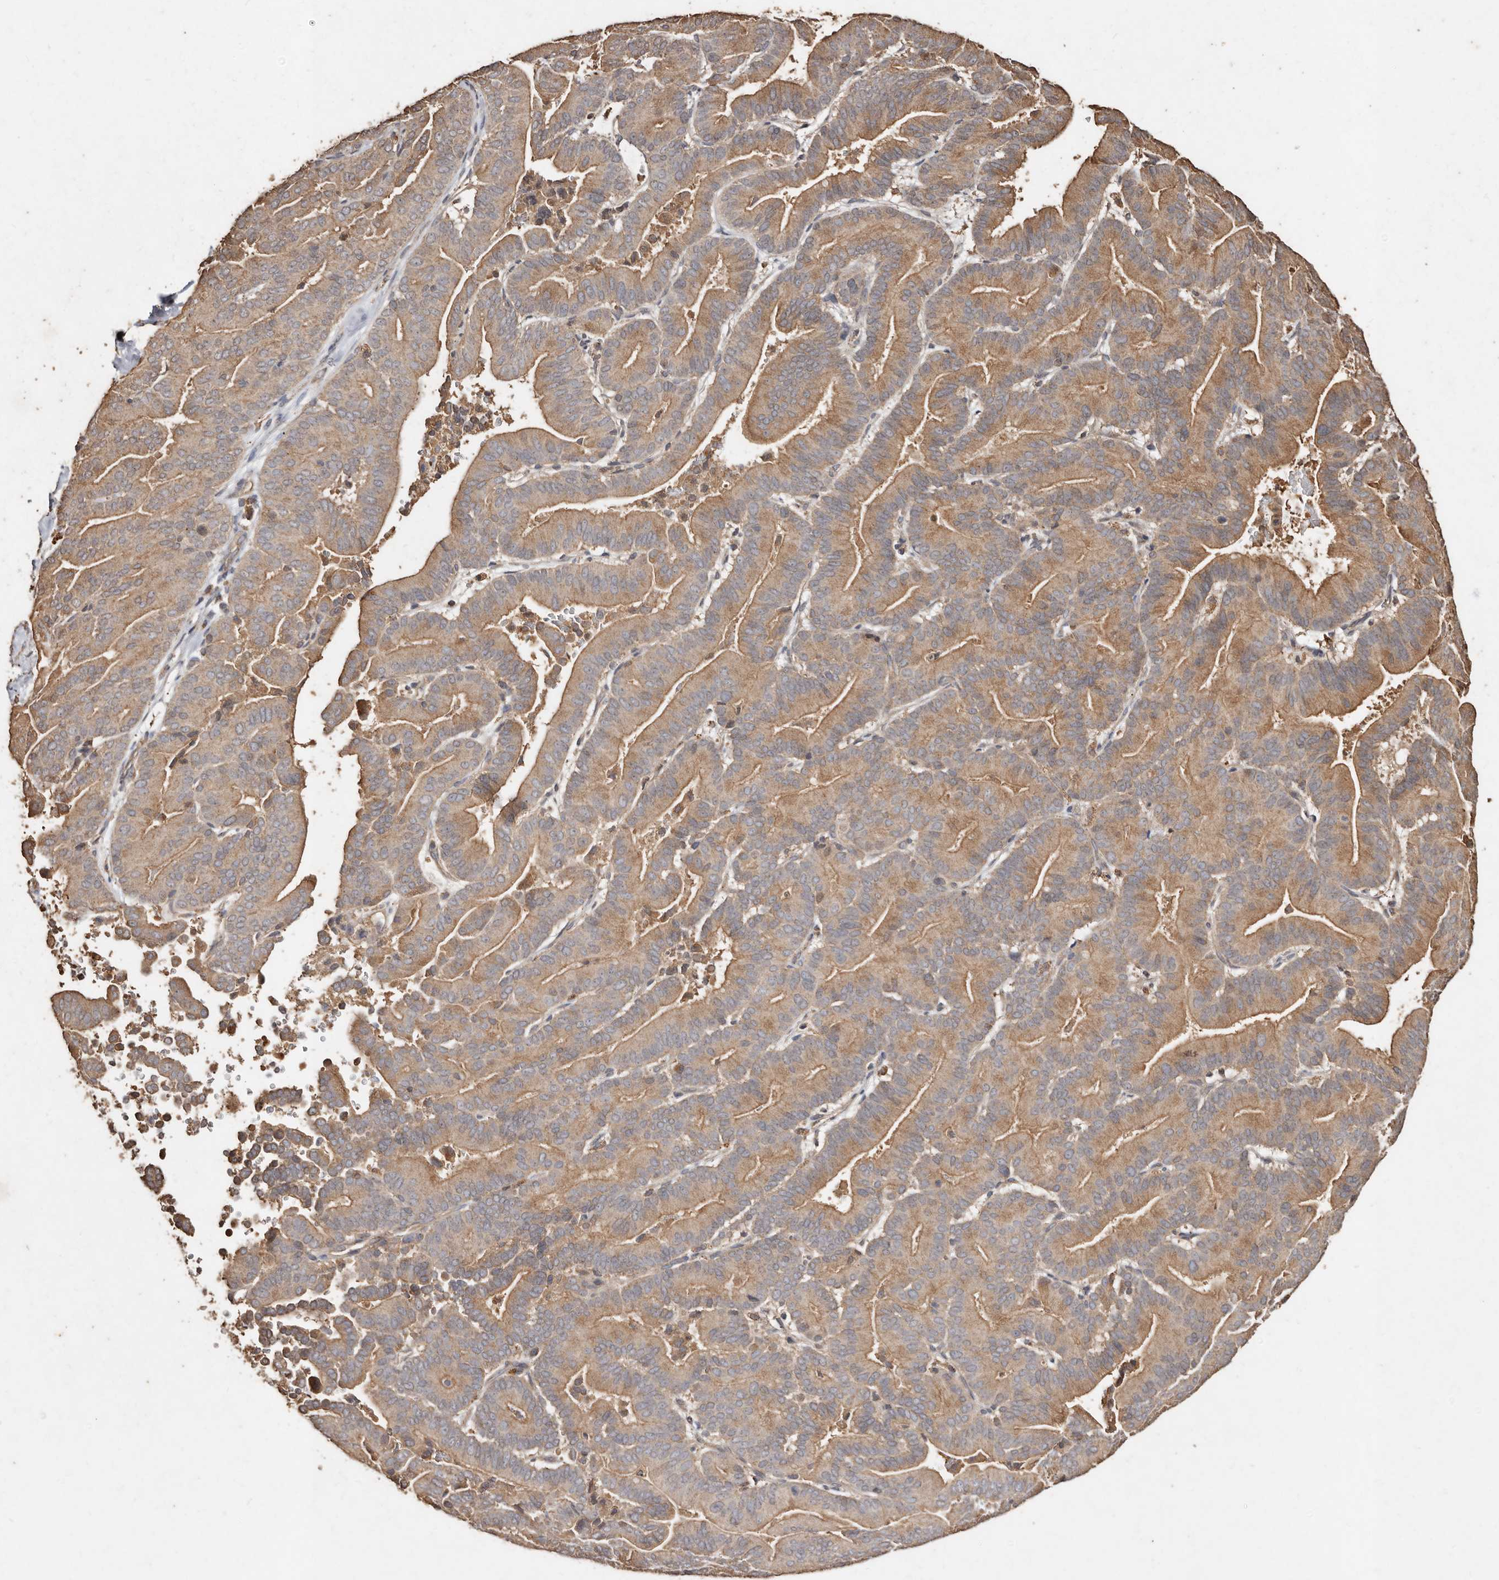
{"staining": {"intensity": "moderate", "quantity": ">75%", "location": "cytoplasmic/membranous"}, "tissue": "liver cancer", "cell_type": "Tumor cells", "image_type": "cancer", "snomed": [{"axis": "morphology", "description": "Cholangiocarcinoma"}, {"axis": "topography", "description": "Liver"}], "caption": "Immunohistochemistry (IHC) of liver cancer (cholangiocarcinoma) shows medium levels of moderate cytoplasmic/membranous staining in approximately >75% of tumor cells.", "gene": "FARS2", "patient": {"sex": "female", "age": 75}}